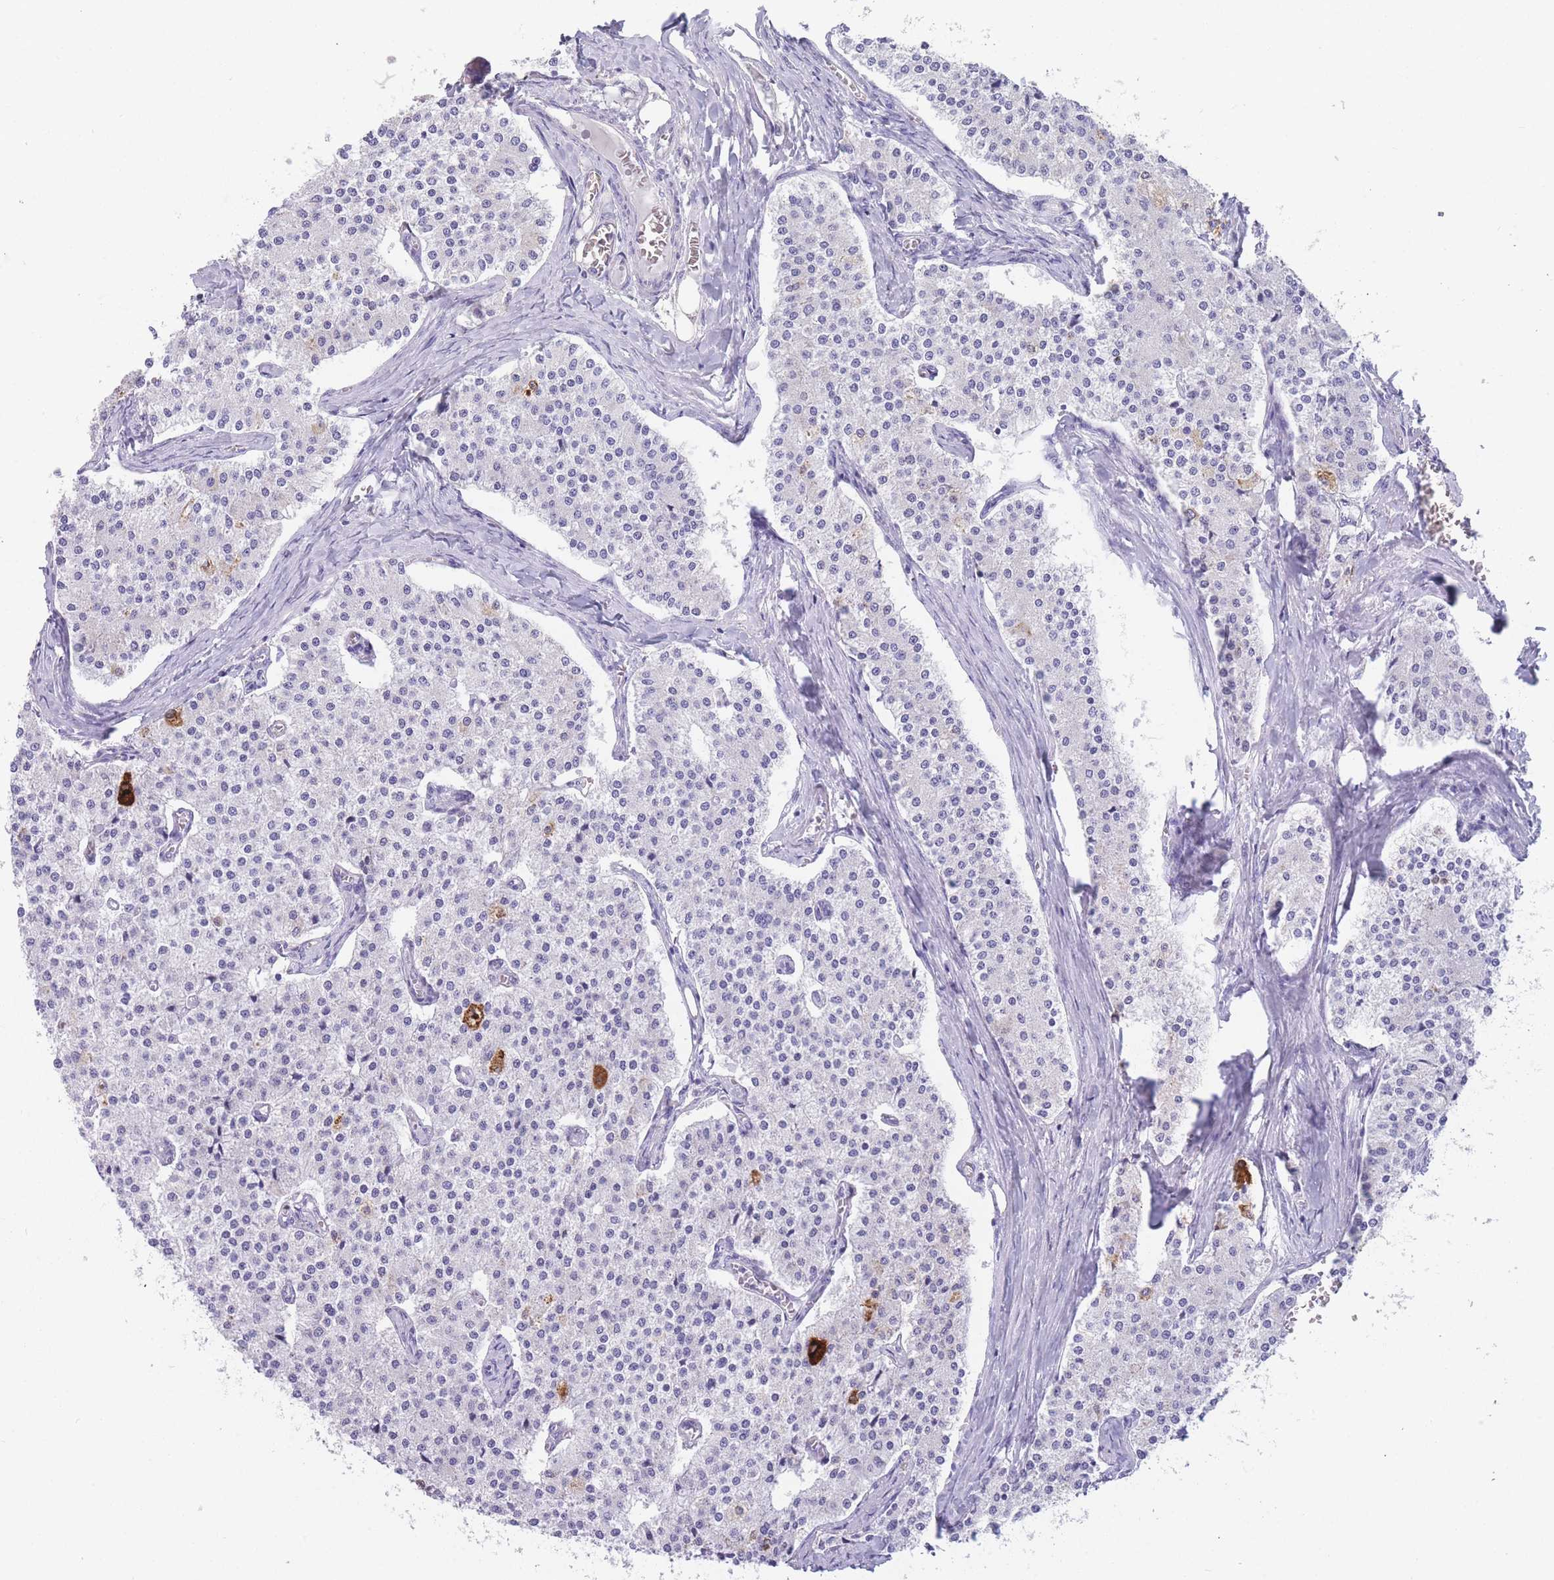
{"staining": {"intensity": "strong", "quantity": "<25%", "location": "cytoplasmic/membranous"}, "tissue": "carcinoid", "cell_type": "Tumor cells", "image_type": "cancer", "snomed": [{"axis": "morphology", "description": "Carcinoid, malignant, NOS"}, {"axis": "topography", "description": "Colon"}], "caption": "This is a micrograph of immunohistochemistry (IHC) staining of malignant carcinoid, which shows strong staining in the cytoplasmic/membranous of tumor cells.", "gene": "ZNF627", "patient": {"sex": "female", "age": 52}}